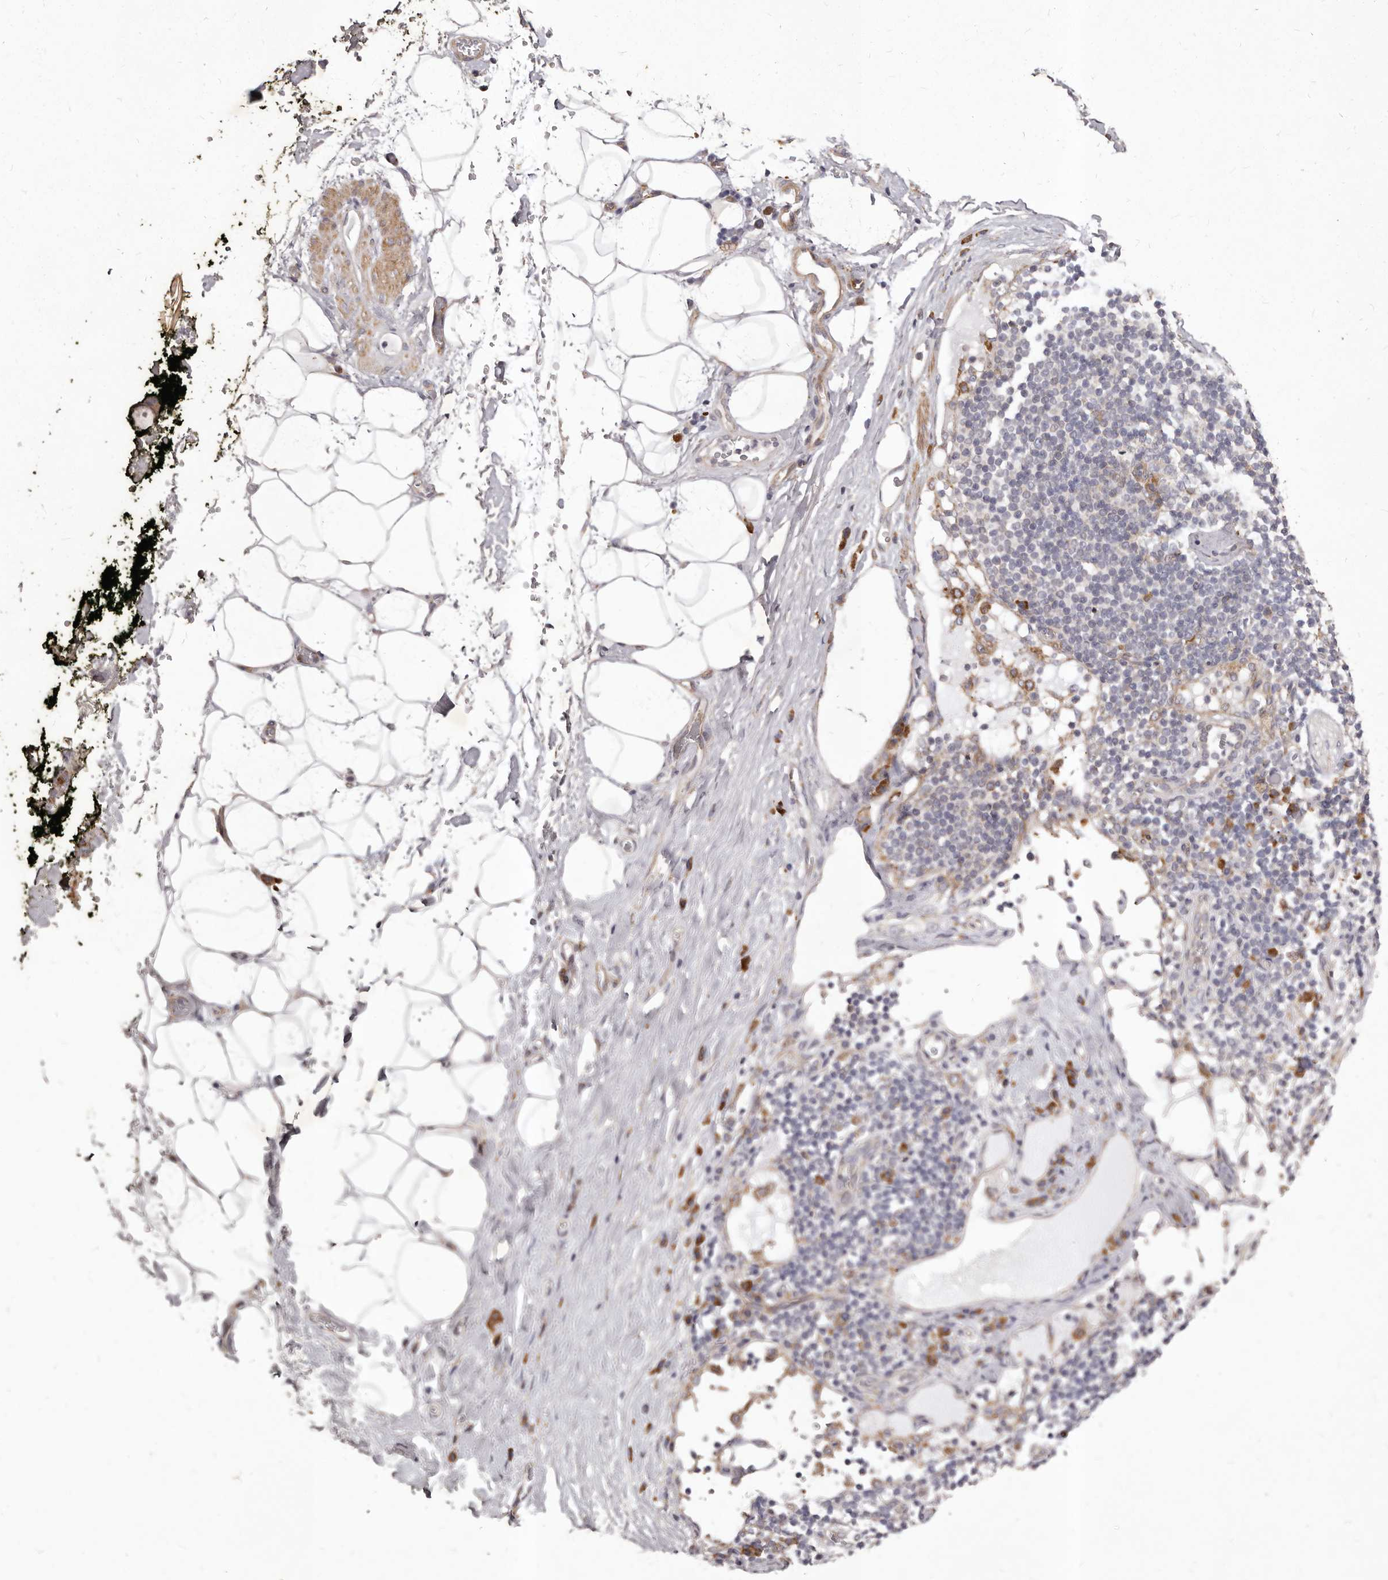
{"staining": {"intensity": "negative", "quantity": "none", "location": "none"}, "tissue": "adipose tissue", "cell_type": "Adipocytes", "image_type": "normal", "snomed": [{"axis": "morphology", "description": "Normal tissue, NOS"}, {"axis": "morphology", "description": "Adenocarcinoma, NOS"}, {"axis": "topography", "description": "Pancreas"}, {"axis": "topography", "description": "Peripheral nerve tissue"}], "caption": "Human adipose tissue stained for a protein using IHC displays no positivity in adipocytes.", "gene": "ALPK1", "patient": {"sex": "male", "age": 59}}